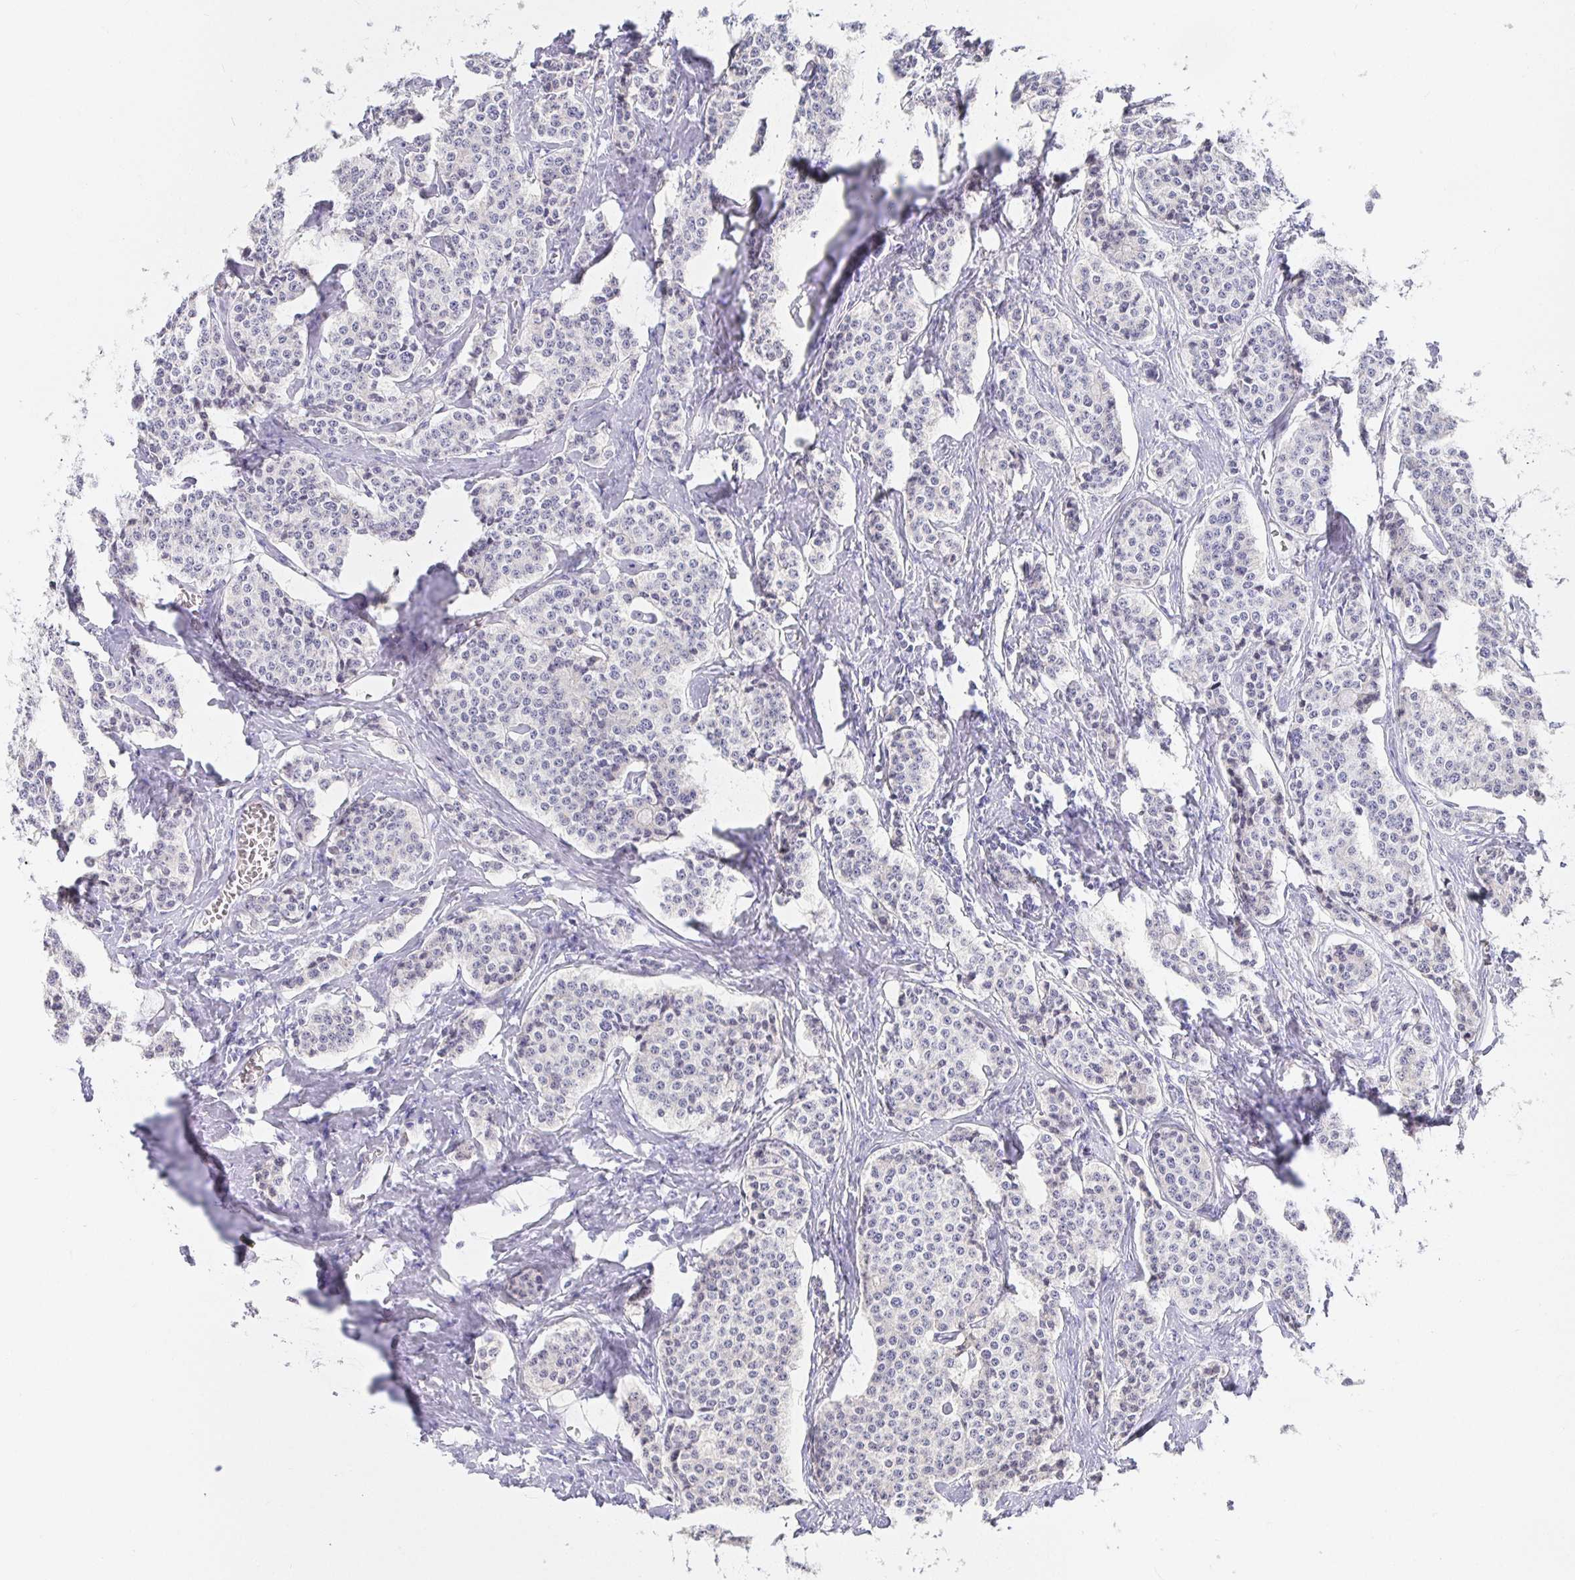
{"staining": {"intensity": "negative", "quantity": "none", "location": "none"}, "tissue": "carcinoid", "cell_type": "Tumor cells", "image_type": "cancer", "snomed": [{"axis": "morphology", "description": "Carcinoid, malignant, NOS"}, {"axis": "topography", "description": "Small intestine"}], "caption": "Malignant carcinoid was stained to show a protein in brown. There is no significant staining in tumor cells. The staining was performed using DAB (3,3'-diaminobenzidine) to visualize the protein expression in brown, while the nuclei were stained in blue with hematoxylin (Magnification: 20x).", "gene": "KBTBD13", "patient": {"sex": "female", "age": 64}}